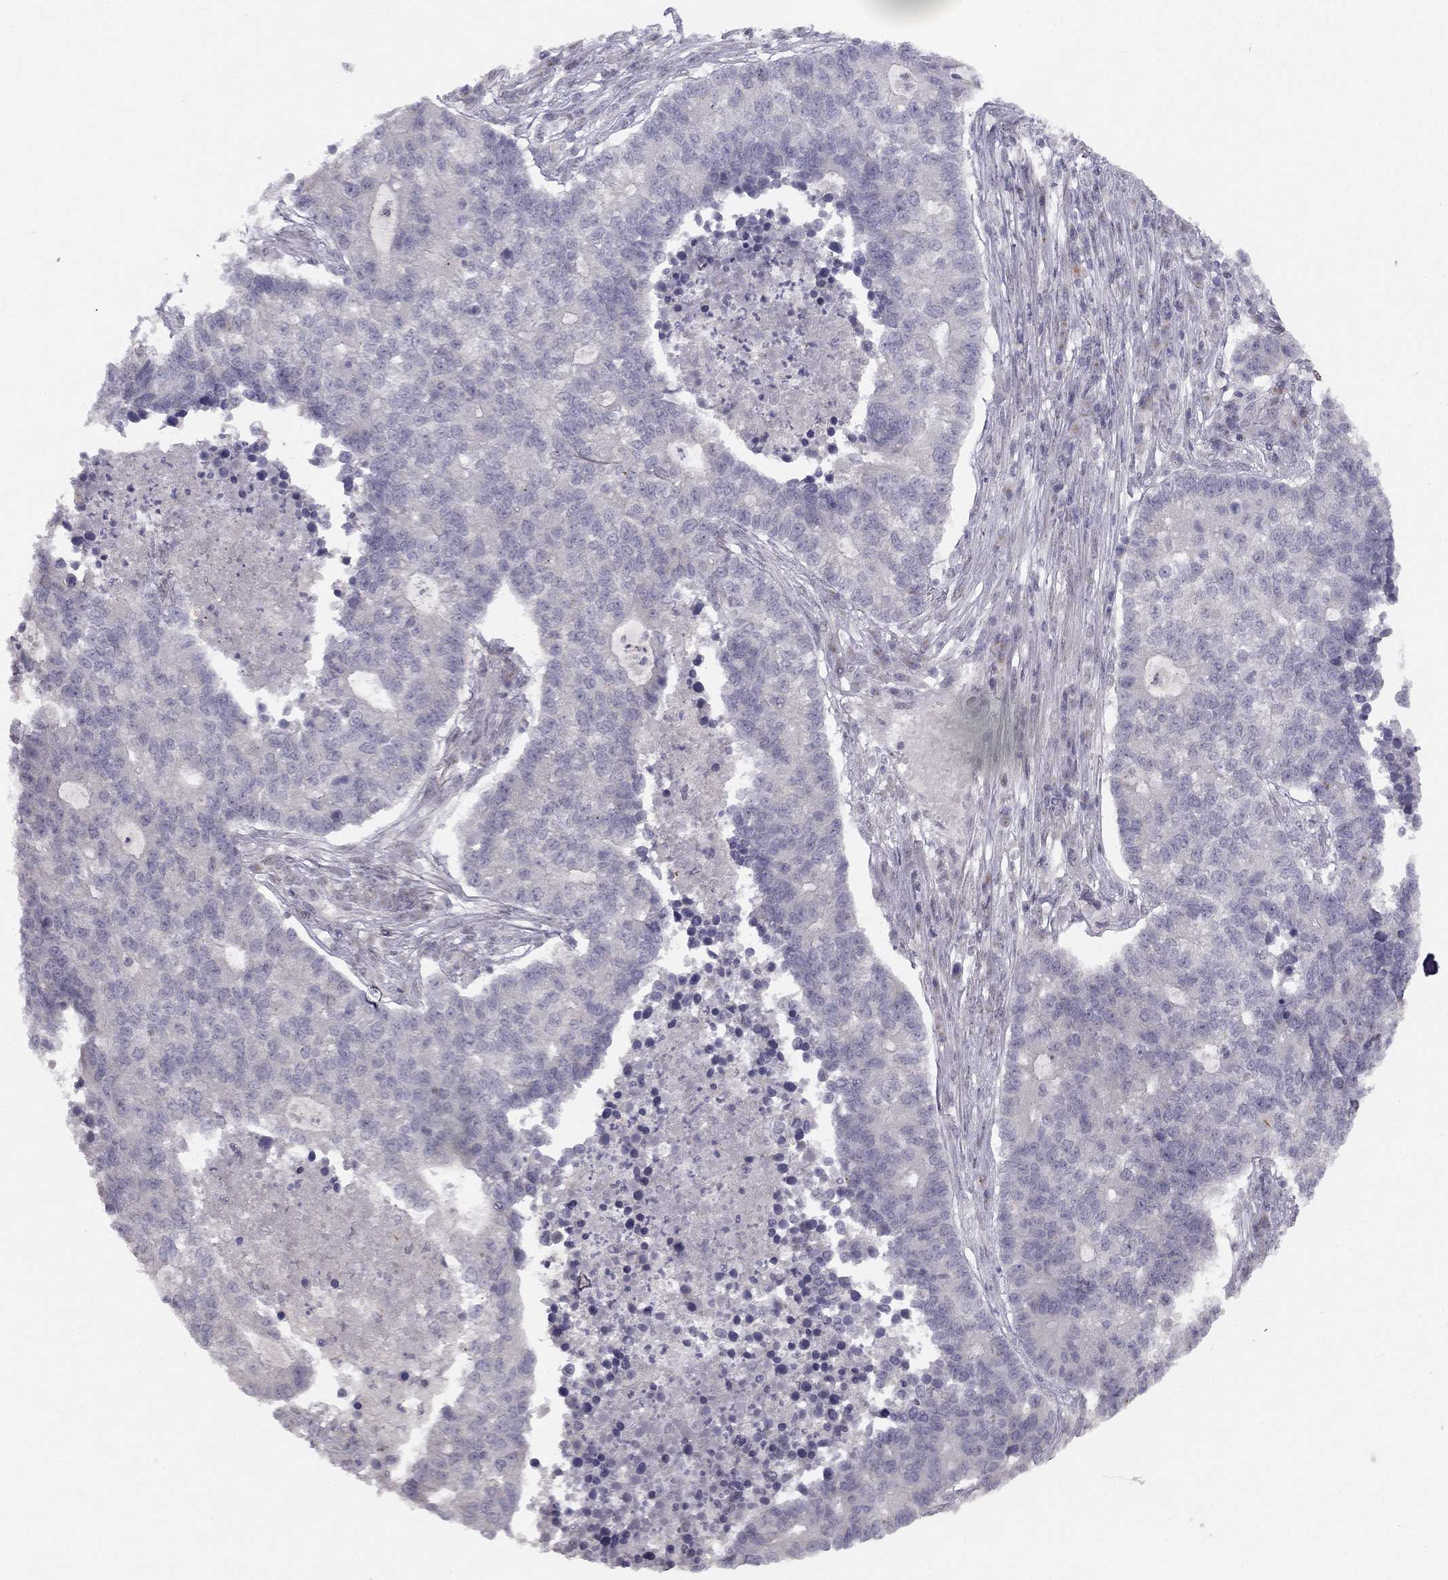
{"staining": {"intensity": "negative", "quantity": "none", "location": "none"}, "tissue": "lung cancer", "cell_type": "Tumor cells", "image_type": "cancer", "snomed": [{"axis": "morphology", "description": "Adenocarcinoma, NOS"}, {"axis": "topography", "description": "Lung"}], "caption": "High magnification brightfield microscopy of lung cancer (adenocarcinoma) stained with DAB (3,3'-diaminobenzidine) (brown) and counterstained with hematoxylin (blue): tumor cells show no significant expression.", "gene": "TRPS1", "patient": {"sex": "male", "age": 57}}